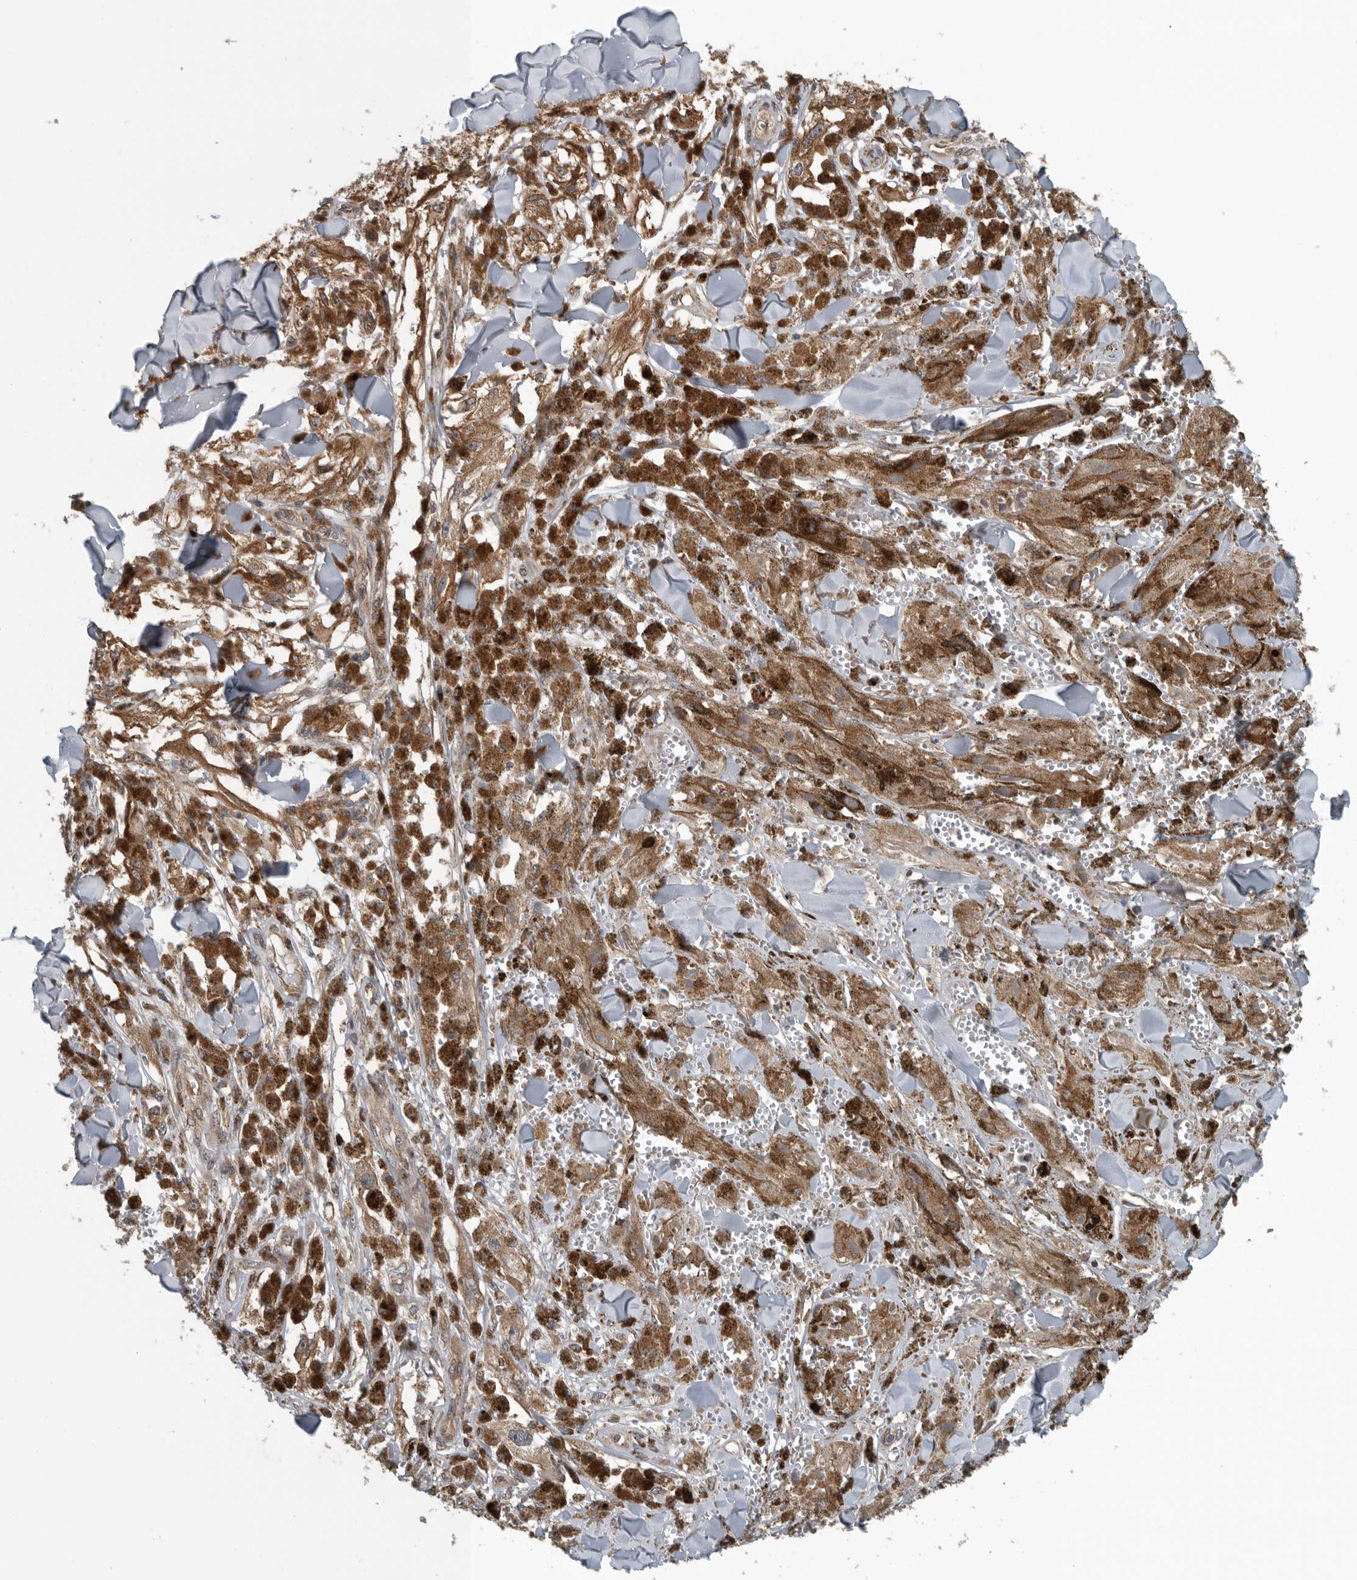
{"staining": {"intensity": "weak", "quantity": ">75%", "location": "cytoplasmic/membranous"}, "tissue": "melanoma", "cell_type": "Tumor cells", "image_type": "cancer", "snomed": [{"axis": "morphology", "description": "Malignant melanoma, NOS"}, {"axis": "topography", "description": "Skin"}], "caption": "Protein staining by immunohistochemistry exhibits weak cytoplasmic/membranous staining in about >75% of tumor cells in malignant melanoma.", "gene": "AMFR", "patient": {"sex": "male", "age": 88}}